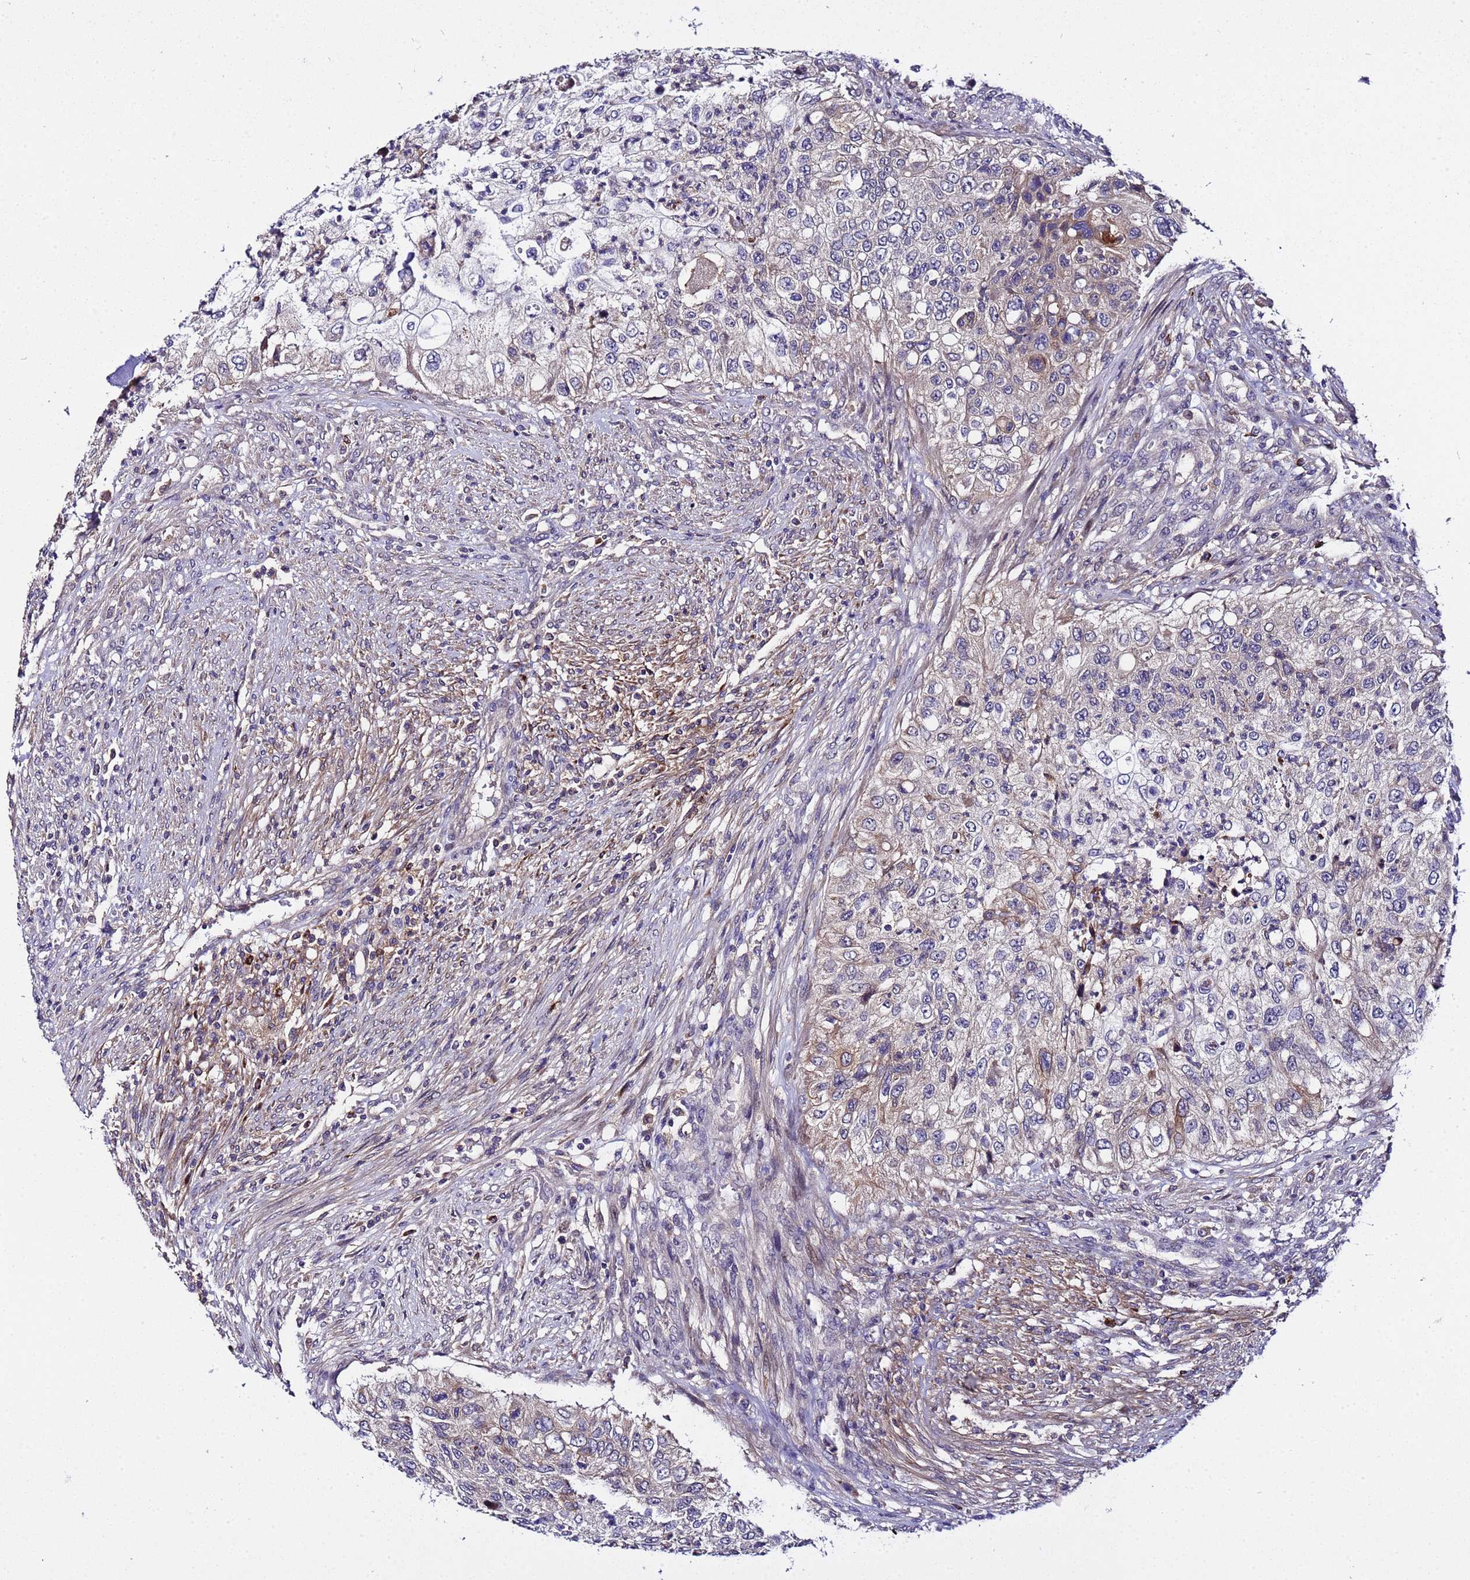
{"staining": {"intensity": "weak", "quantity": "<25%", "location": "cytoplasmic/membranous"}, "tissue": "urothelial cancer", "cell_type": "Tumor cells", "image_type": "cancer", "snomed": [{"axis": "morphology", "description": "Urothelial carcinoma, High grade"}, {"axis": "topography", "description": "Urinary bladder"}], "caption": "Tumor cells show no significant positivity in urothelial cancer.", "gene": "PLXDC2", "patient": {"sex": "female", "age": 60}}